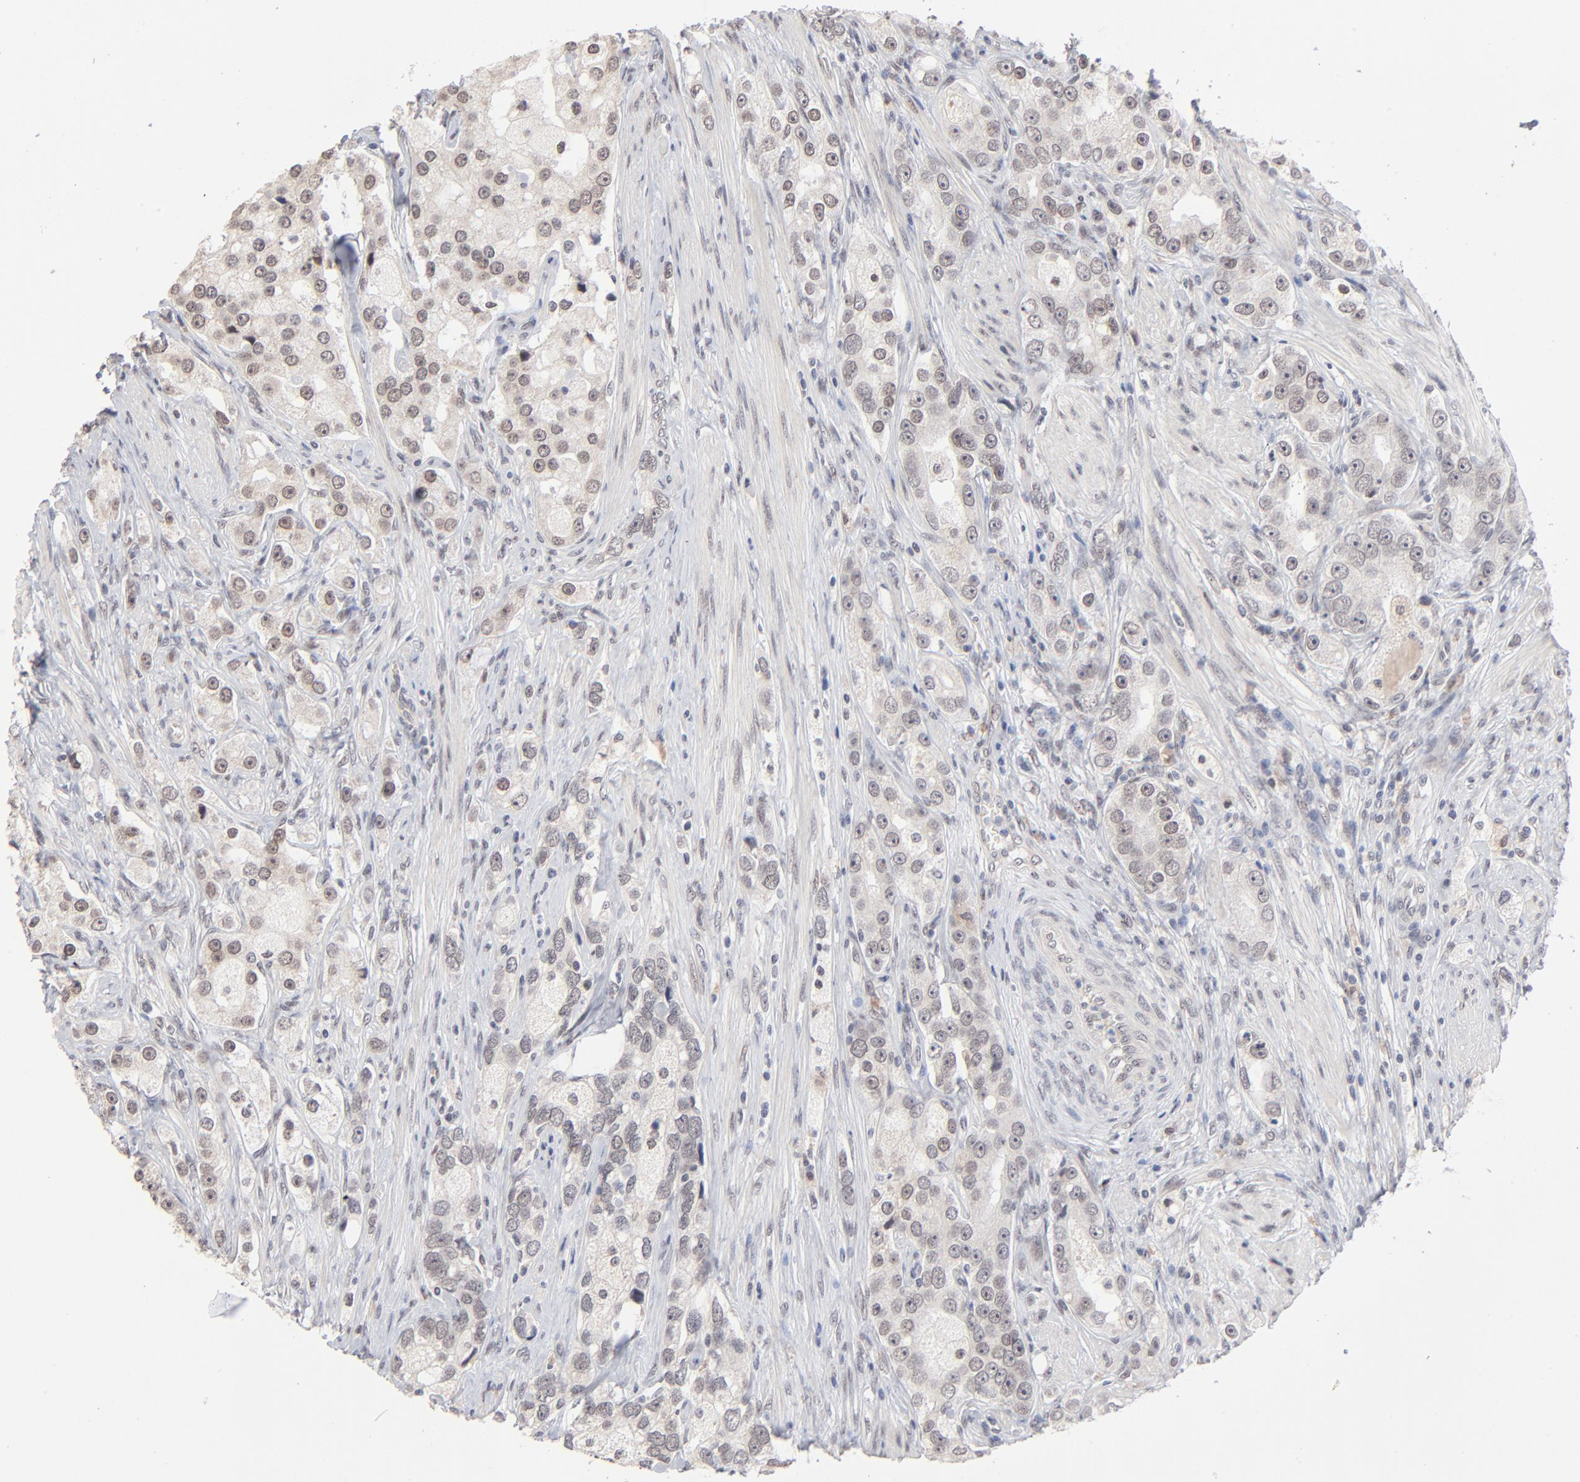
{"staining": {"intensity": "negative", "quantity": "none", "location": "none"}, "tissue": "prostate cancer", "cell_type": "Tumor cells", "image_type": "cancer", "snomed": [{"axis": "morphology", "description": "Adenocarcinoma, High grade"}, {"axis": "topography", "description": "Prostate"}], "caption": "Immunohistochemistry image of prostate cancer (adenocarcinoma (high-grade)) stained for a protein (brown), which displays no expression in tumor cells.", "gene": "MBIP", "patient": {"sex": "male", "age": 63}}